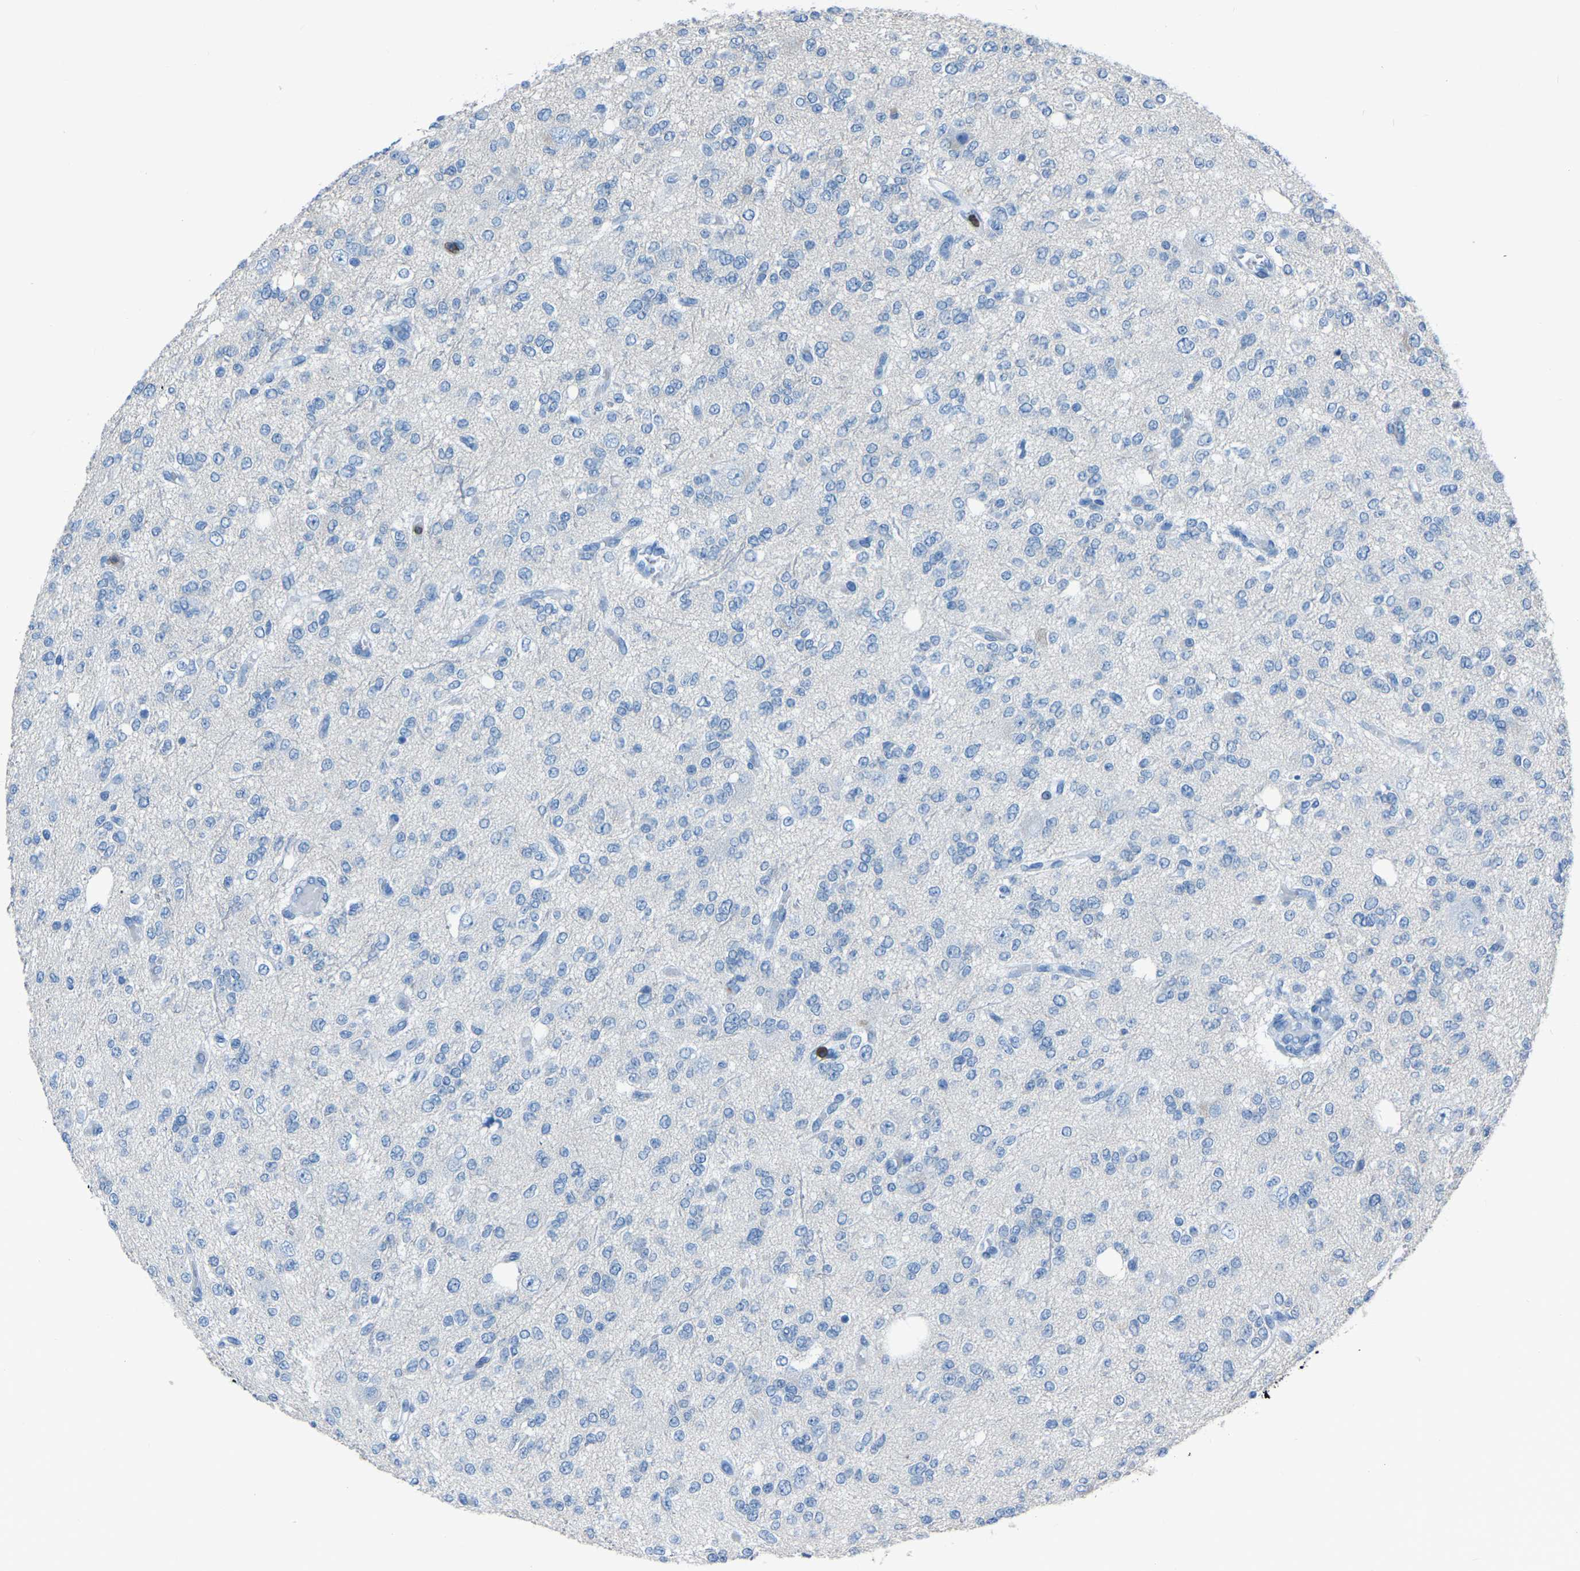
{"staining": {"intensity": "negative", "quantity": "none", "location": "none"}, "tissue": "glioma", "cell_type": "Tumor cells", "image_type": "cancer", "snomed": [{"axis": "morphology", "description": "Glioma, malignant, Low grade"}, {"axis": "topography", "description": "Brain"}], "caption": "A photomicrograph of human glioma is negative for staining in tumor cells. The staining is performed using DAB (3,3'-diaminobenzidine) brown chromogen with nuclei counter-stained in using hematoxylin.", "gene": "LSP1", "patient": {"sex": "male", "age": 38}}